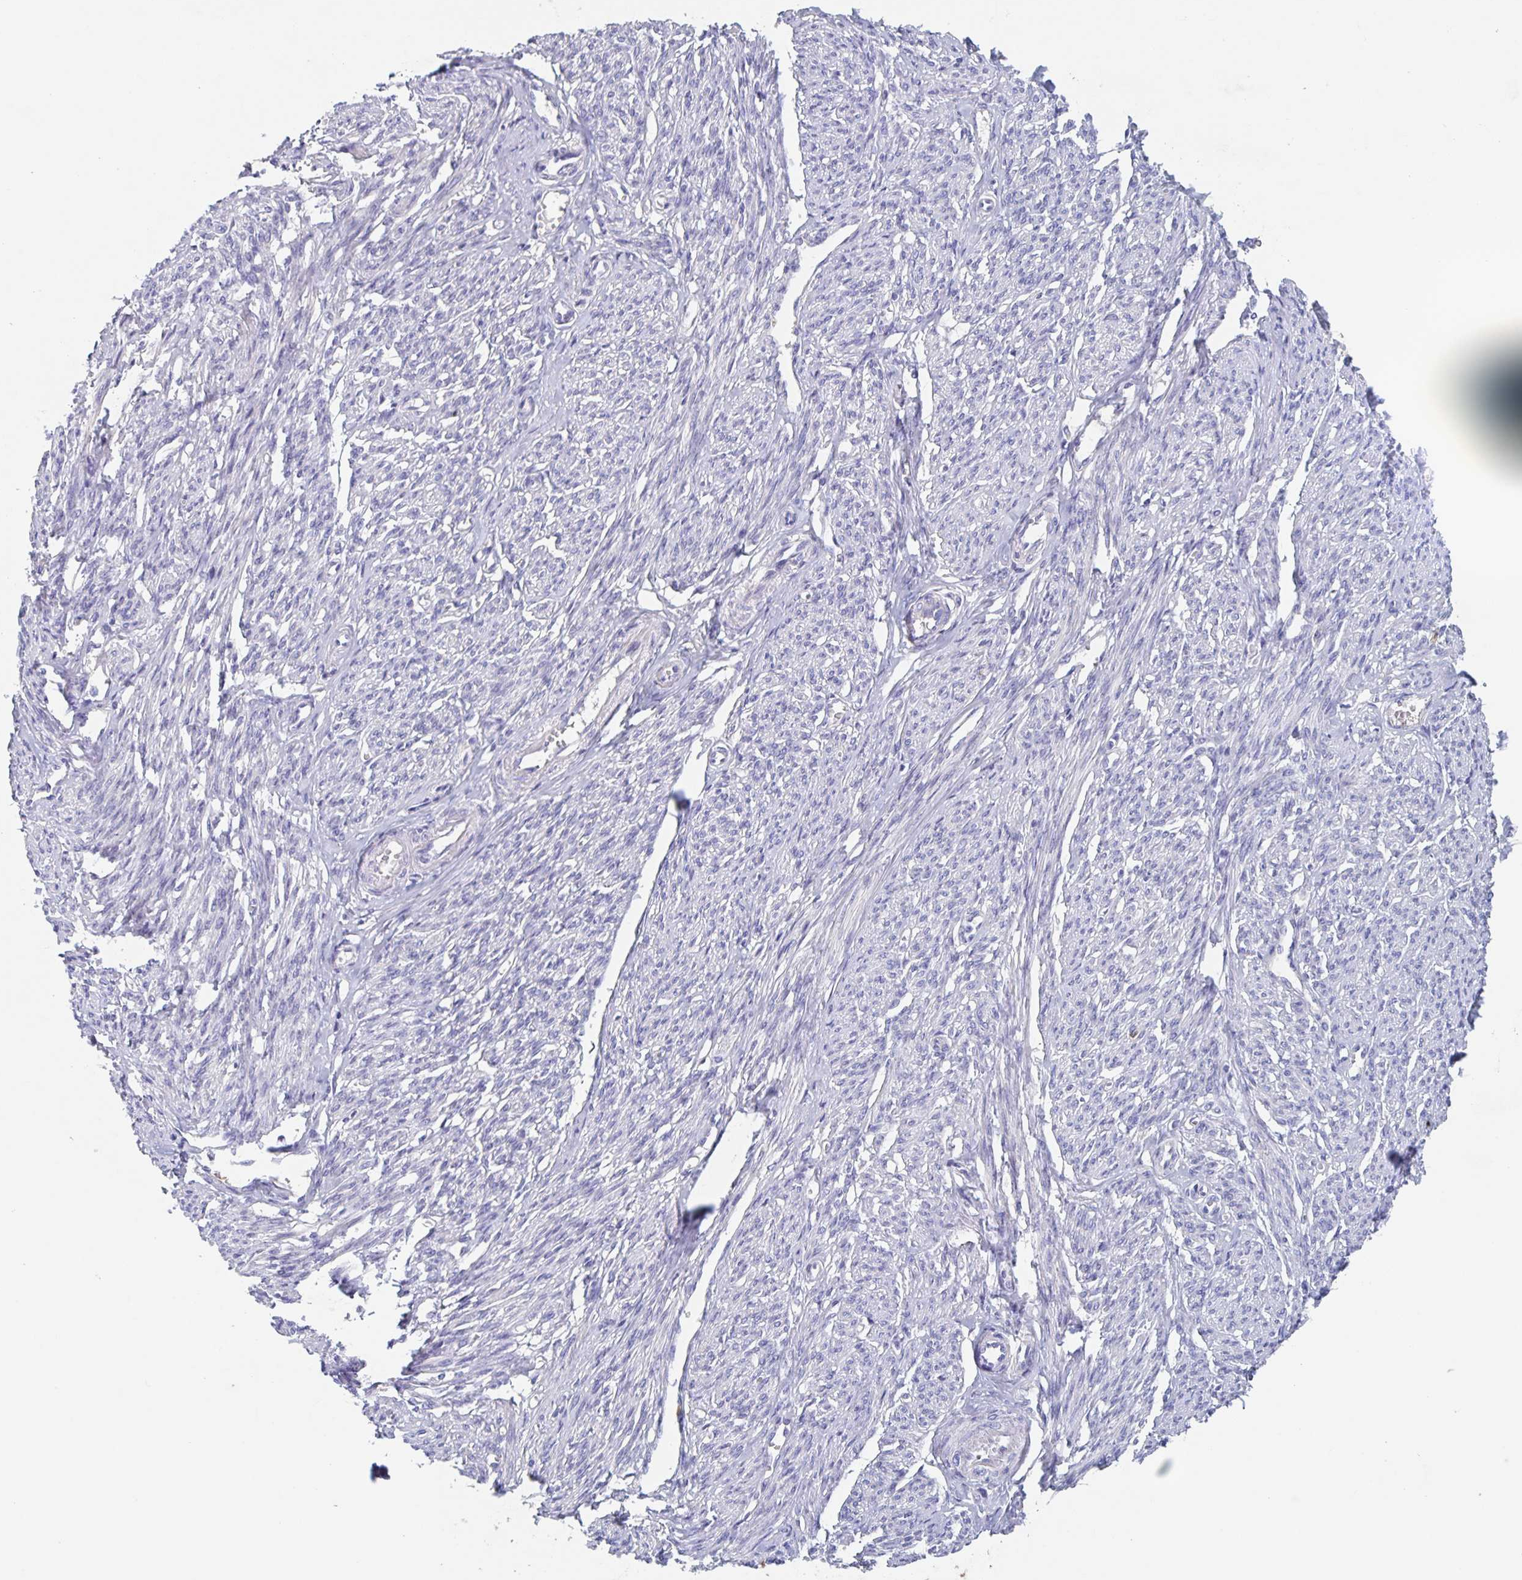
{"staining": {"intensity": "negative", "quantity": "none", "location": "none"}, "tissue": "smooth muscle", "cell_type": "Smooth muscle cells", "image_type": "normal", "snomed": [{"axis": "morphology", "description": "Normal tissue, NOS"}, {"axis": "topography", "description": "Smooth muscle"}], "caption": "This is an immunohistochemistry (IHC) micrograph of normal smooth muscle. There is no expression in smooth muscle cells.", "gene": "CDC42BPG", "patient": {"sex": "female", "age": 65}}